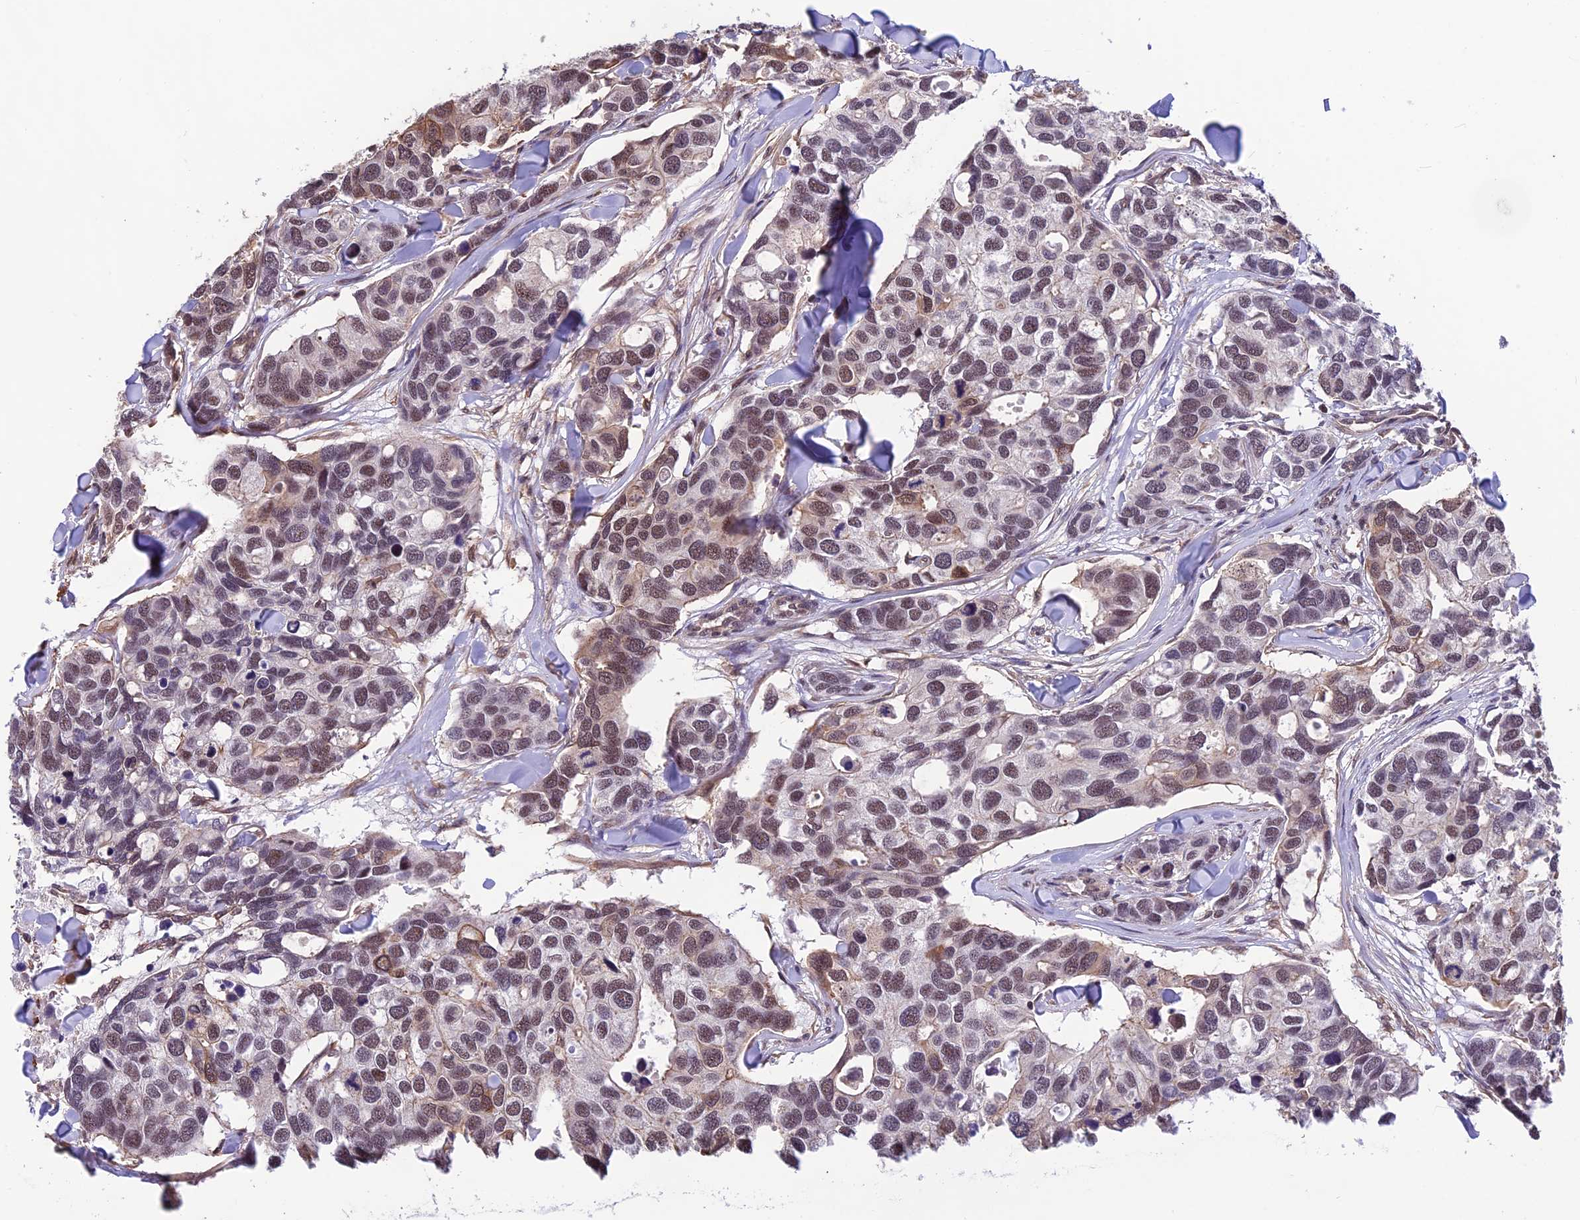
{"staining": {"intensity": "moderate", "quantity": ">75%", "location": "nuclear"}, "tissue": "breast cancer", "cell_type": "Tumor cells", "image_type": "cancer", "snomed": [{"axis": "morphology", "description": "Duct carcinoma"}, {"axis": "topography", "description": "Breast"}], "caption": "Protein analysis of breast cancer tissue displays moderate nuclear expression in about >75% of tumor cells.", "gene": "ZC3H4", "patient": {"sex": "female", "age": 83}}